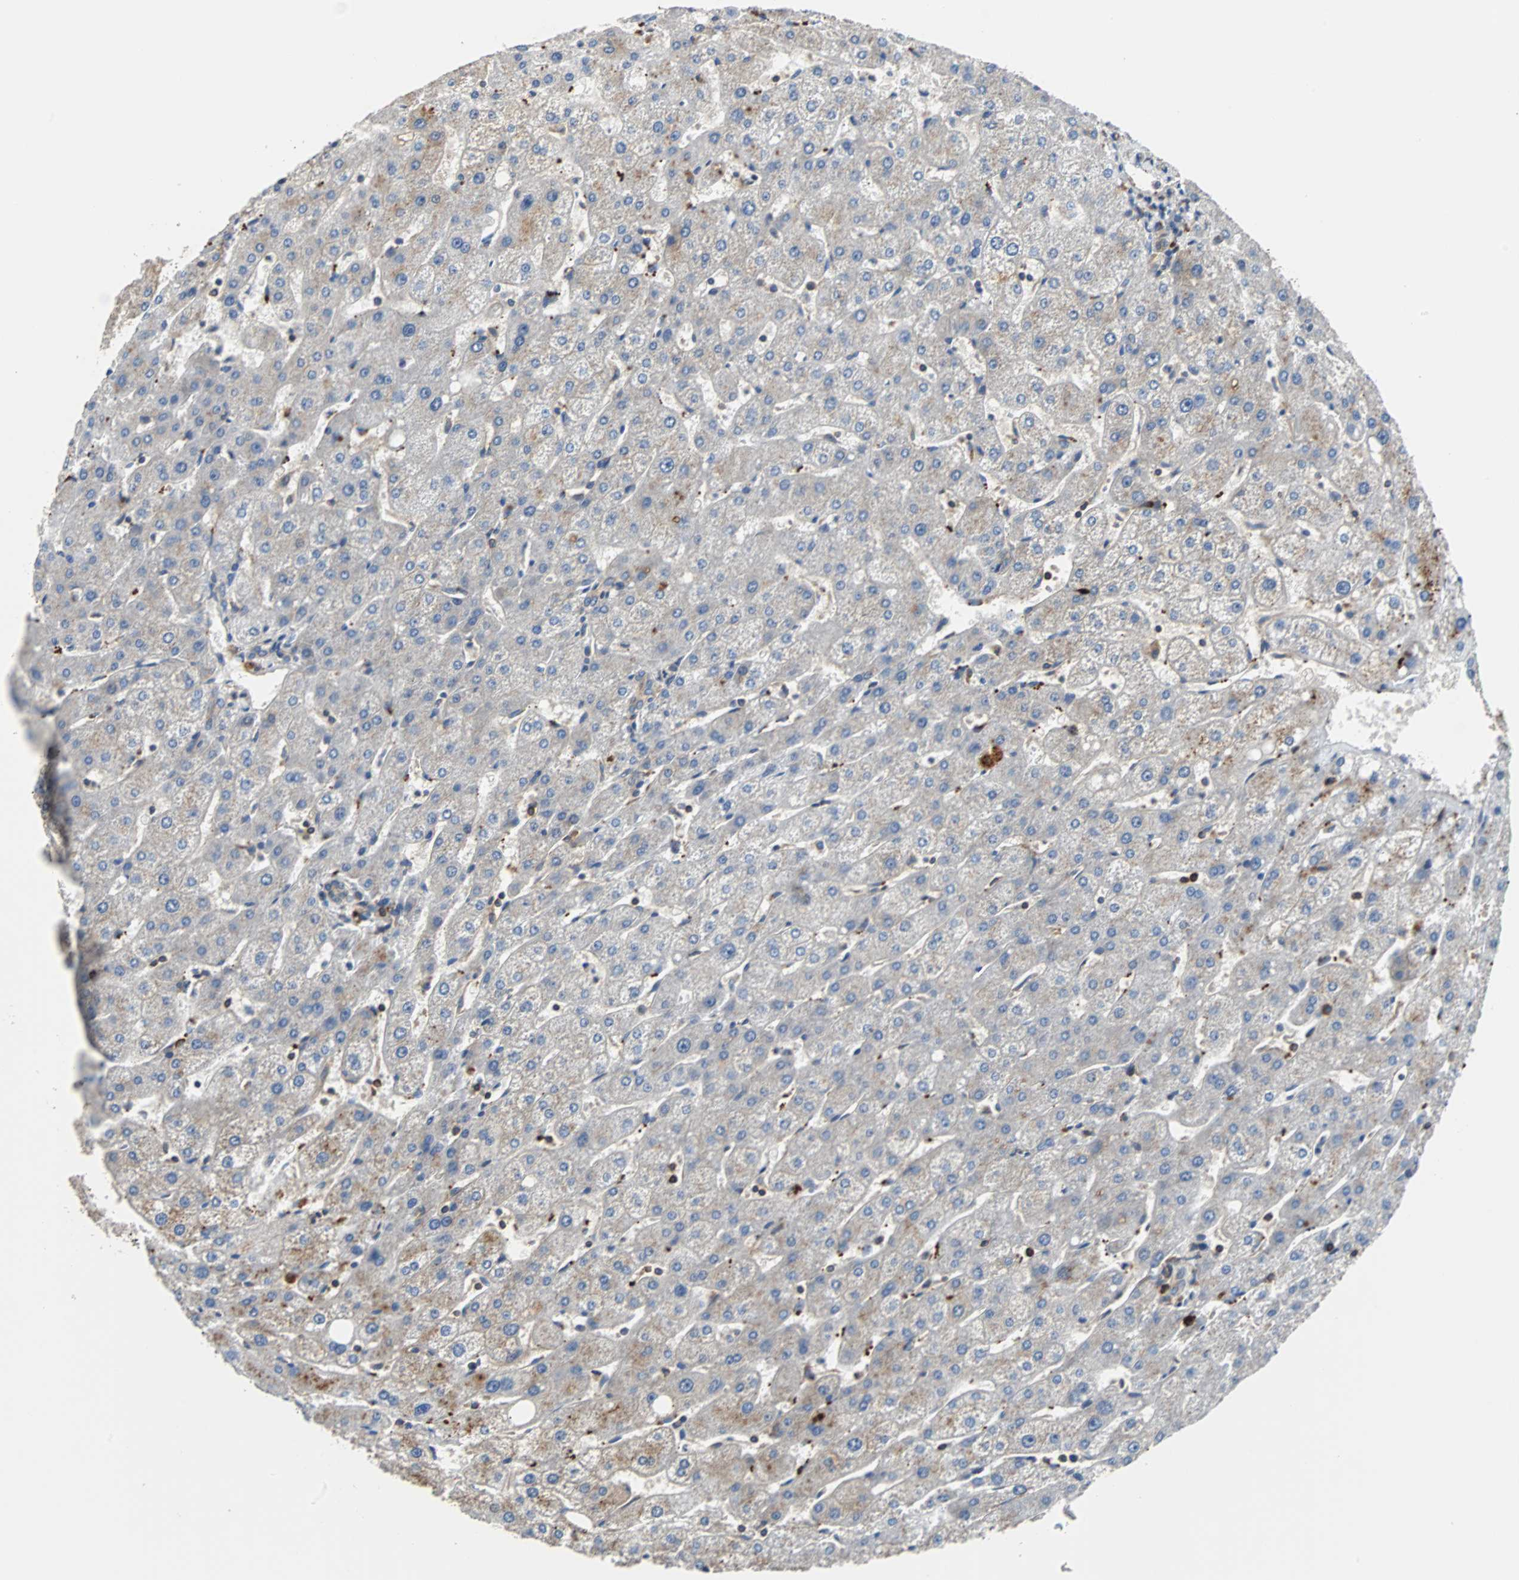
{"staining": {"intensity": "weak", "quantity": ">75%", "location": "cytoplasmic/membranous"}, "tissue": "liver", "cell_type": "Cholangiocytes", "image_type": "normal", "snomed": [{"axis": "morphology", "description": "Normal tissue, NOS"}, {"axis": "topography", "description": "Liver"}], "caption": "The photomicrograph demonstrates staining of unremarkable liver, revealing weak cytoplasmic/membranous protein staining (brown color) within cholangiocytes.", "gene": "PLCG2", "patient": {"sex": "male", "age": 67}}